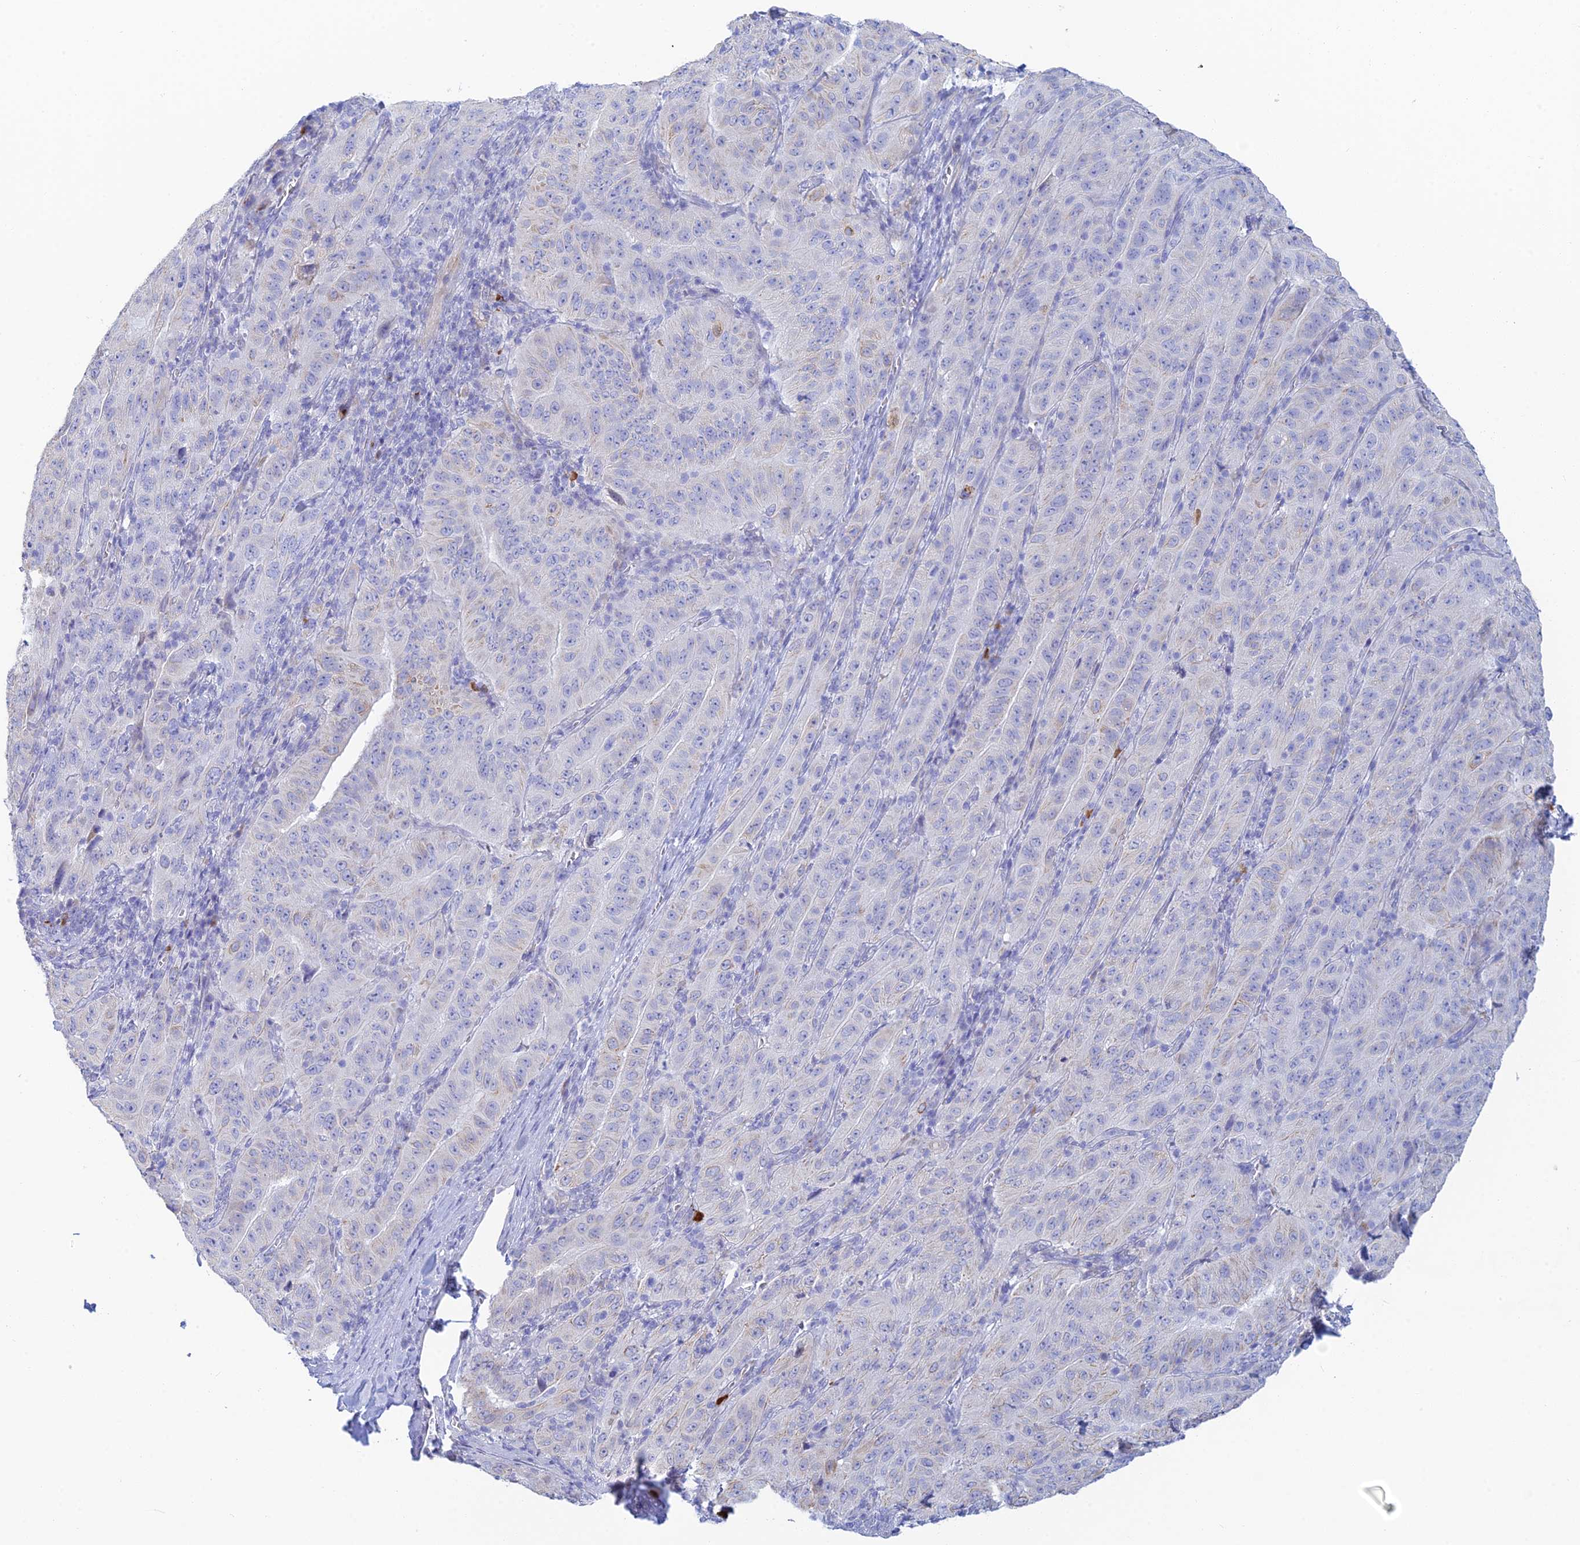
{"staining": {"intensity": "weak", "quantity": "<25%", "location": "cytoplasmic/membranous"}, "tissue": "pancreatic cancer", "cell_type": "Tumor cells", "image_type": "cancer", "snomed": [{"axis": "morphology", "description": "Adenocarcinoma, NOS"}, {"axis": "topography", "description": "Pancreas"}], "caption": "Immunohistochemistry image of human adenocarcinoma (pancreatic) stained for a protein (brown), which shows no staining in tumor cells.", "gene": "CEP152", "patient": {"sex": "male", "age": 63}}